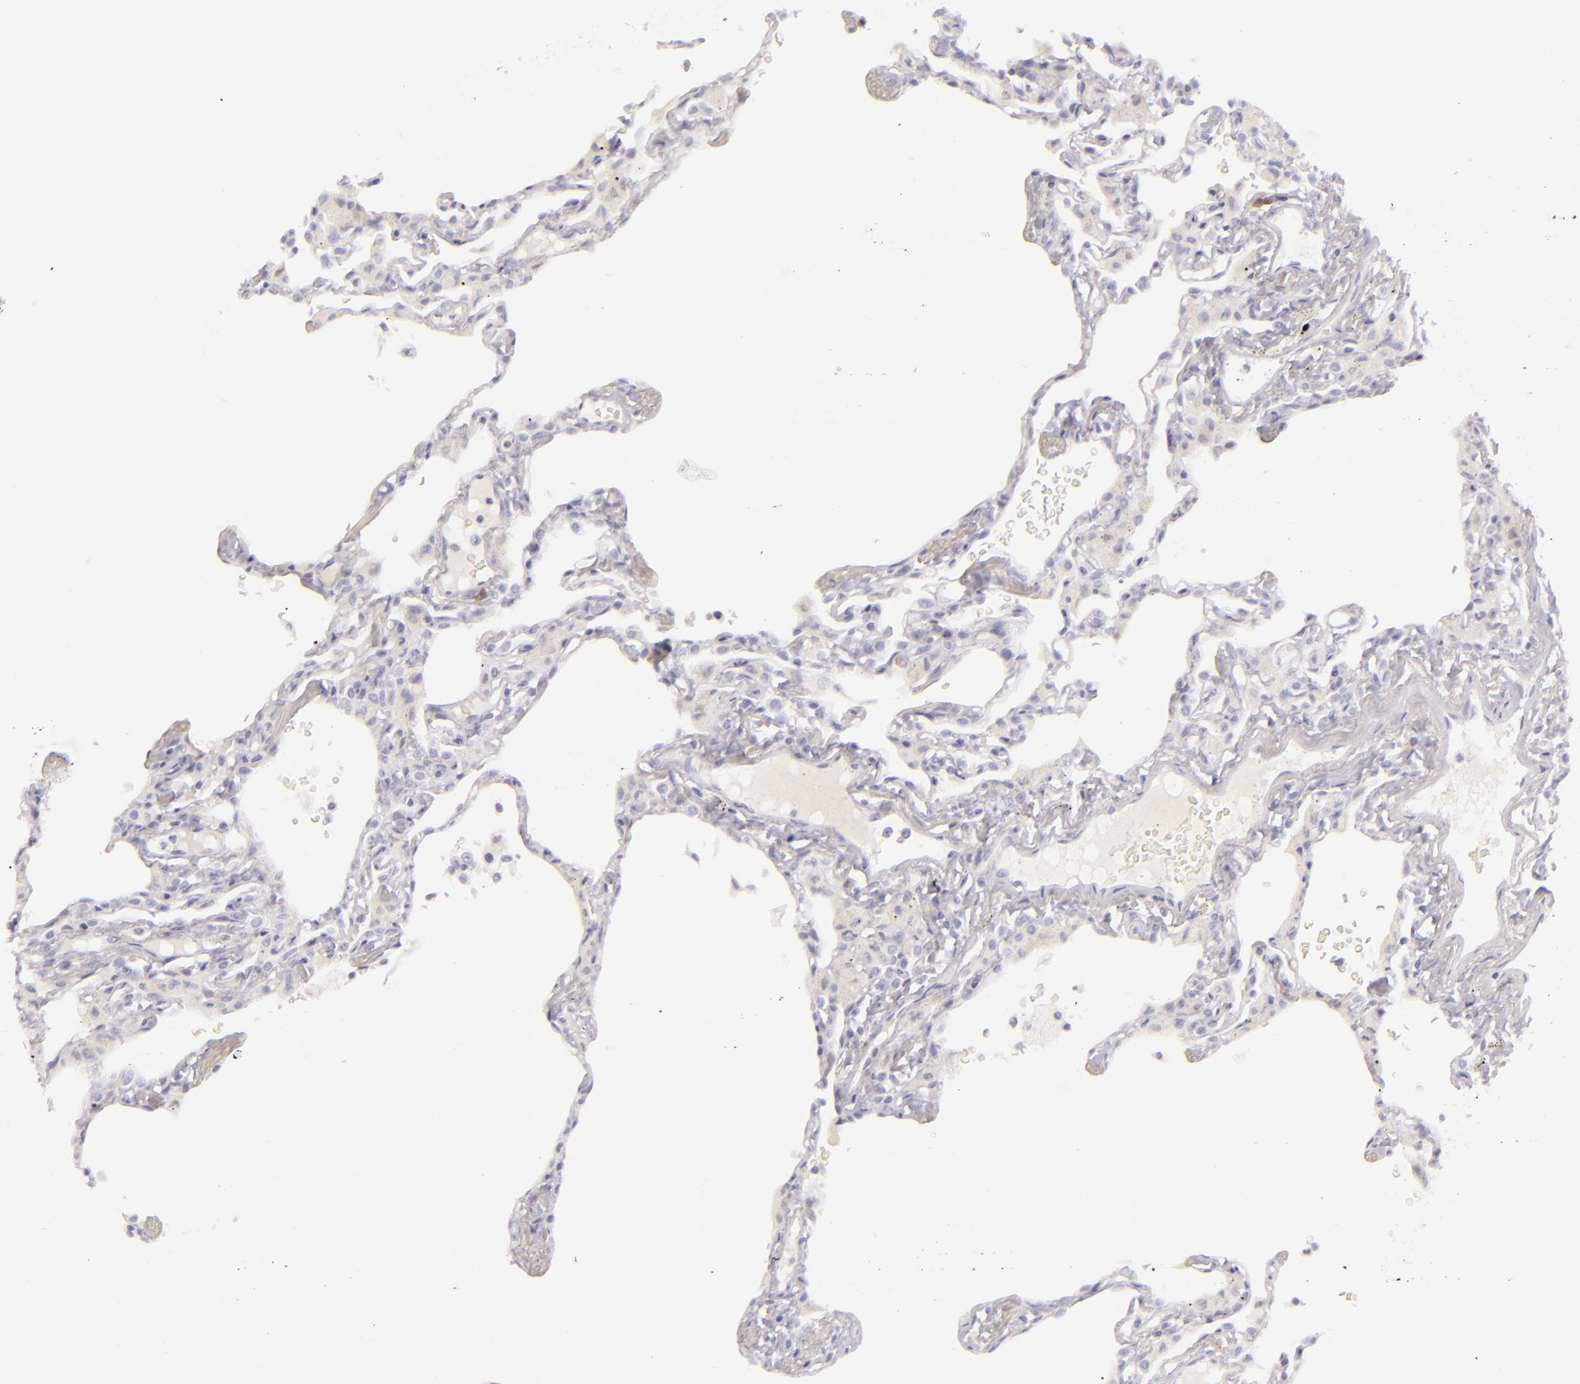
{"staining": {"intensity": "negative", "quantity": "none", "location": "none"}, "tissue": "lung", "cell_type": "Alveolar cells", "image_type": "normal", "snomed": [{"axis": "morphology", "description": "Normal tissue, NOS"}, {"axis": "topography", "description": "Lung"}], "caption": "Photomicrograph shows no protein positivity in alveolar cells of normal lung. (Stains: DAB (3,3'-diaminobenzidine) immunohistochemistry (IHC) with hematoxylin counter stain, Microscopy: brightfield microscopy at high magnification).", "gene": "CDX2", "patient": {"sex": "female", "age": 49}}